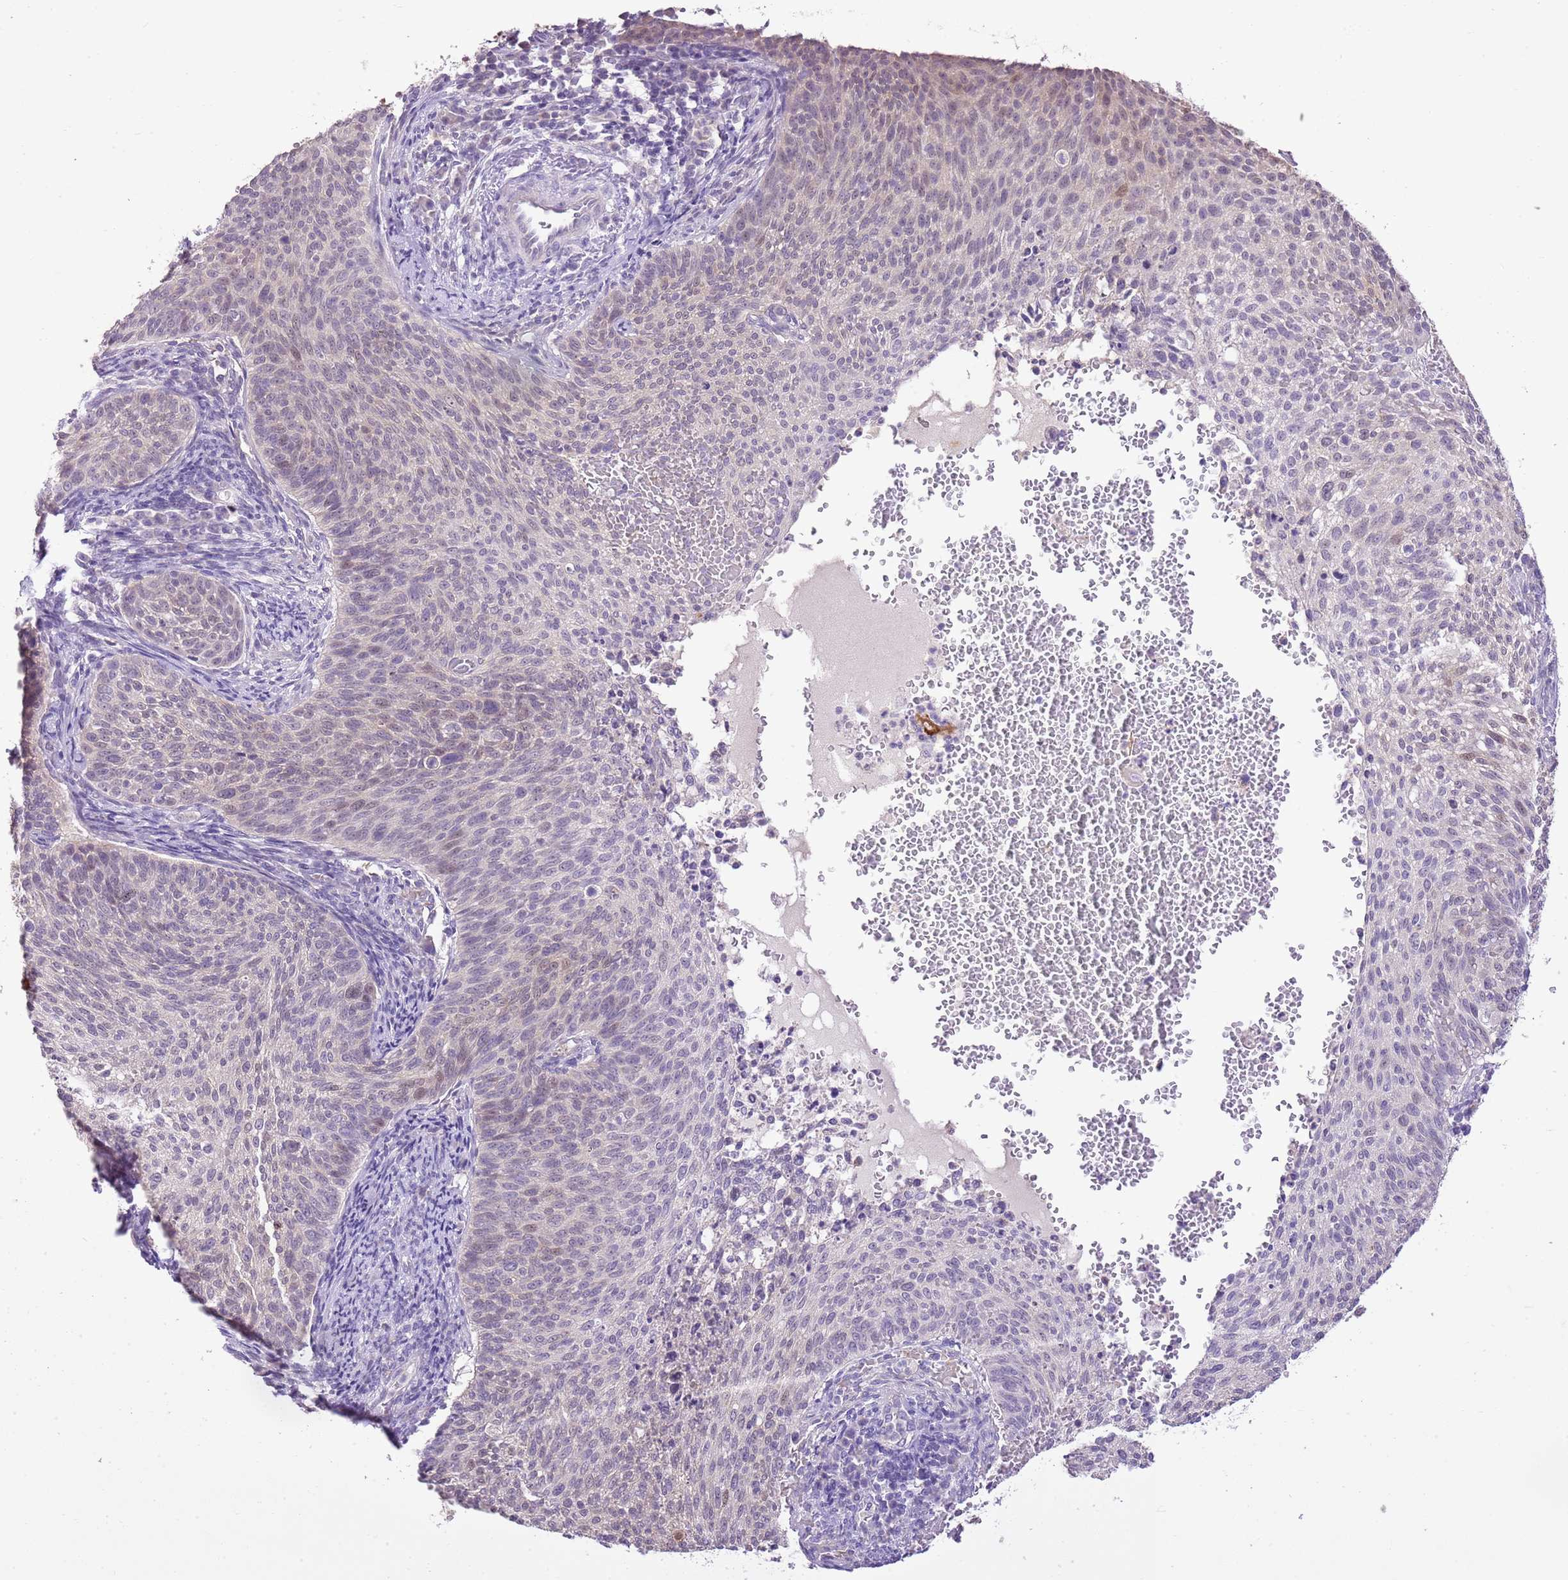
{"staining": {"intensity": "weak", "quantity": "<25%", "location": "nuclear"}, "tissue": "cervical cancer", "cell_type": "Tumor cells", "image_type": "cancer", "snomed": [{"axis": "morphology", "description": "Squamous cell carcinoma, NOS"}, {"axis": "topography", "description": "Cervix"}], "caption": "Immunohistochemistry of squamous cell carcinoma (cervical) exhibits no positivity in tumor cells.", "gene": "XPO7", "patient": {"sex": "female", "age": 70}}